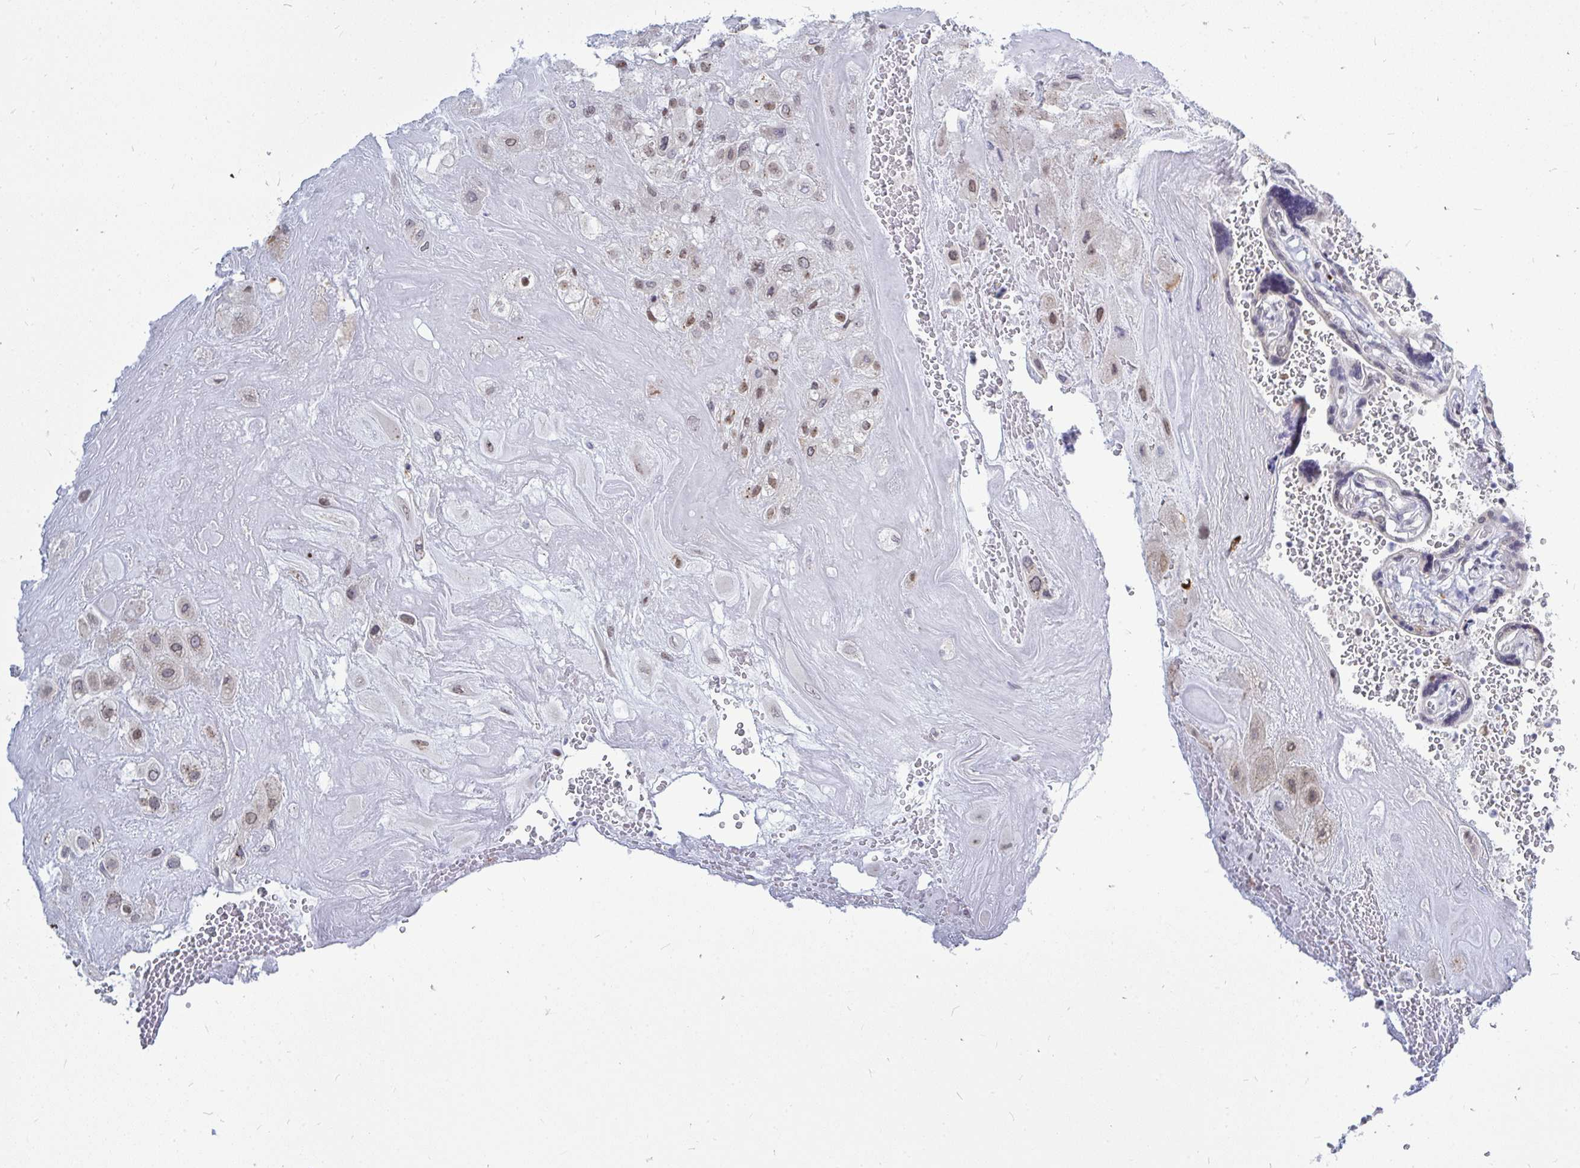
{"staining": {"intensity": "weak", "quantity": ">75%", "location": "nuclear"}, "tissue": "placenta", "cell_type": "Decidual cells", "image_type": "normal", "snomed": [{"axis": "morphology", "description": "Normal tissue, NOS"}, {"axis": "topography", "description": "Placenta"}], "caption": "Placenta stained for a protein (brown) demonstrates weak nuclear positive expression in about >75% of decidual cells.", "gene": "TRIP12", "patient": {"sex": "female", "age": 32}}